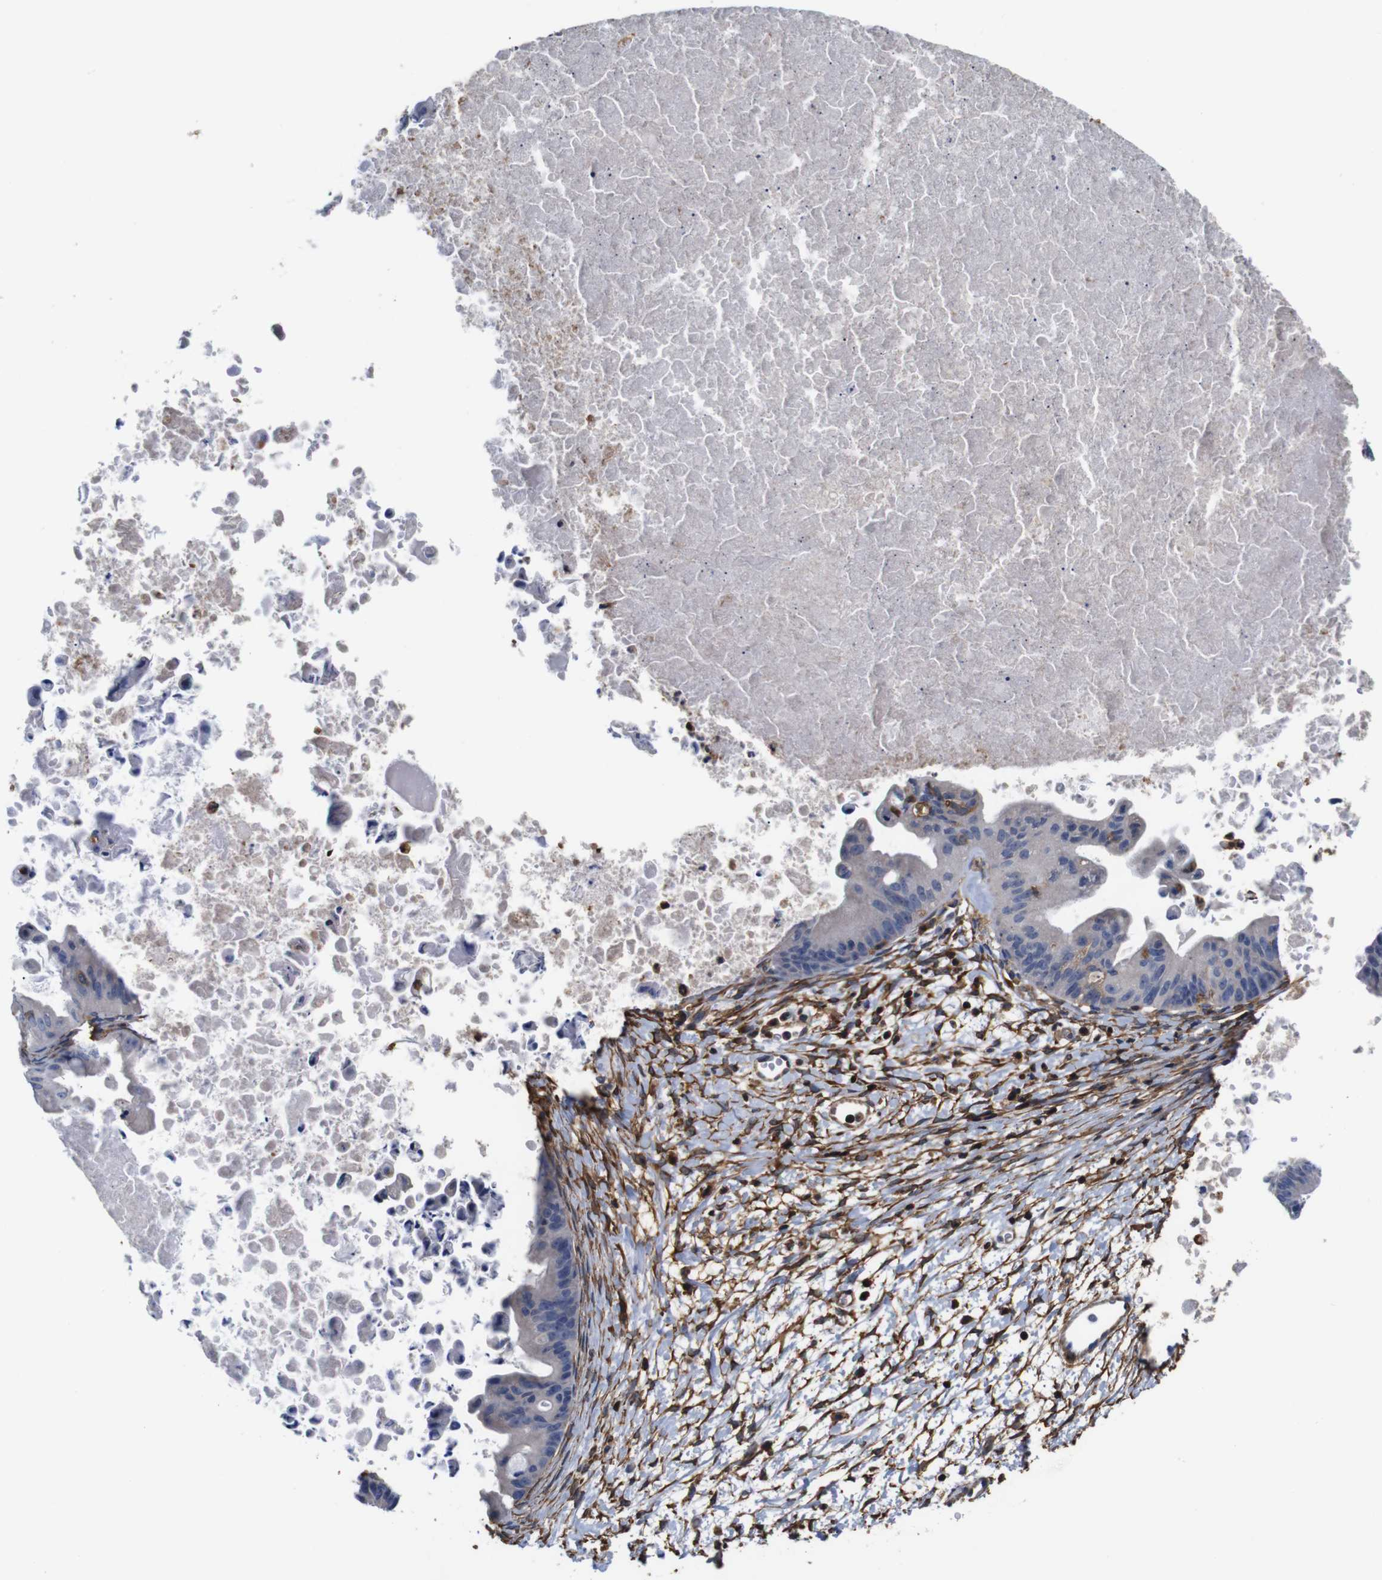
{"staining": {"intensity": "negative", "quantity": "none", "location": "none"}, "tissue": "ovarian cancer", "cell_type": "Tumor cells", "image_type": "cancer", "snomed": [{"axis": "morphology", "description": "Cystadenocarcinoma, mucinous, NOS"}, {"axis": "topography", "description": "Ovary"}], "caption": "Human mucinous cystadenocarcinoma (ovarian) stained for a protein using IHC demonstrates no staining in tumor cells.", "gene": "PI4KA", "patient": {"sex": "female", "age": 37}}